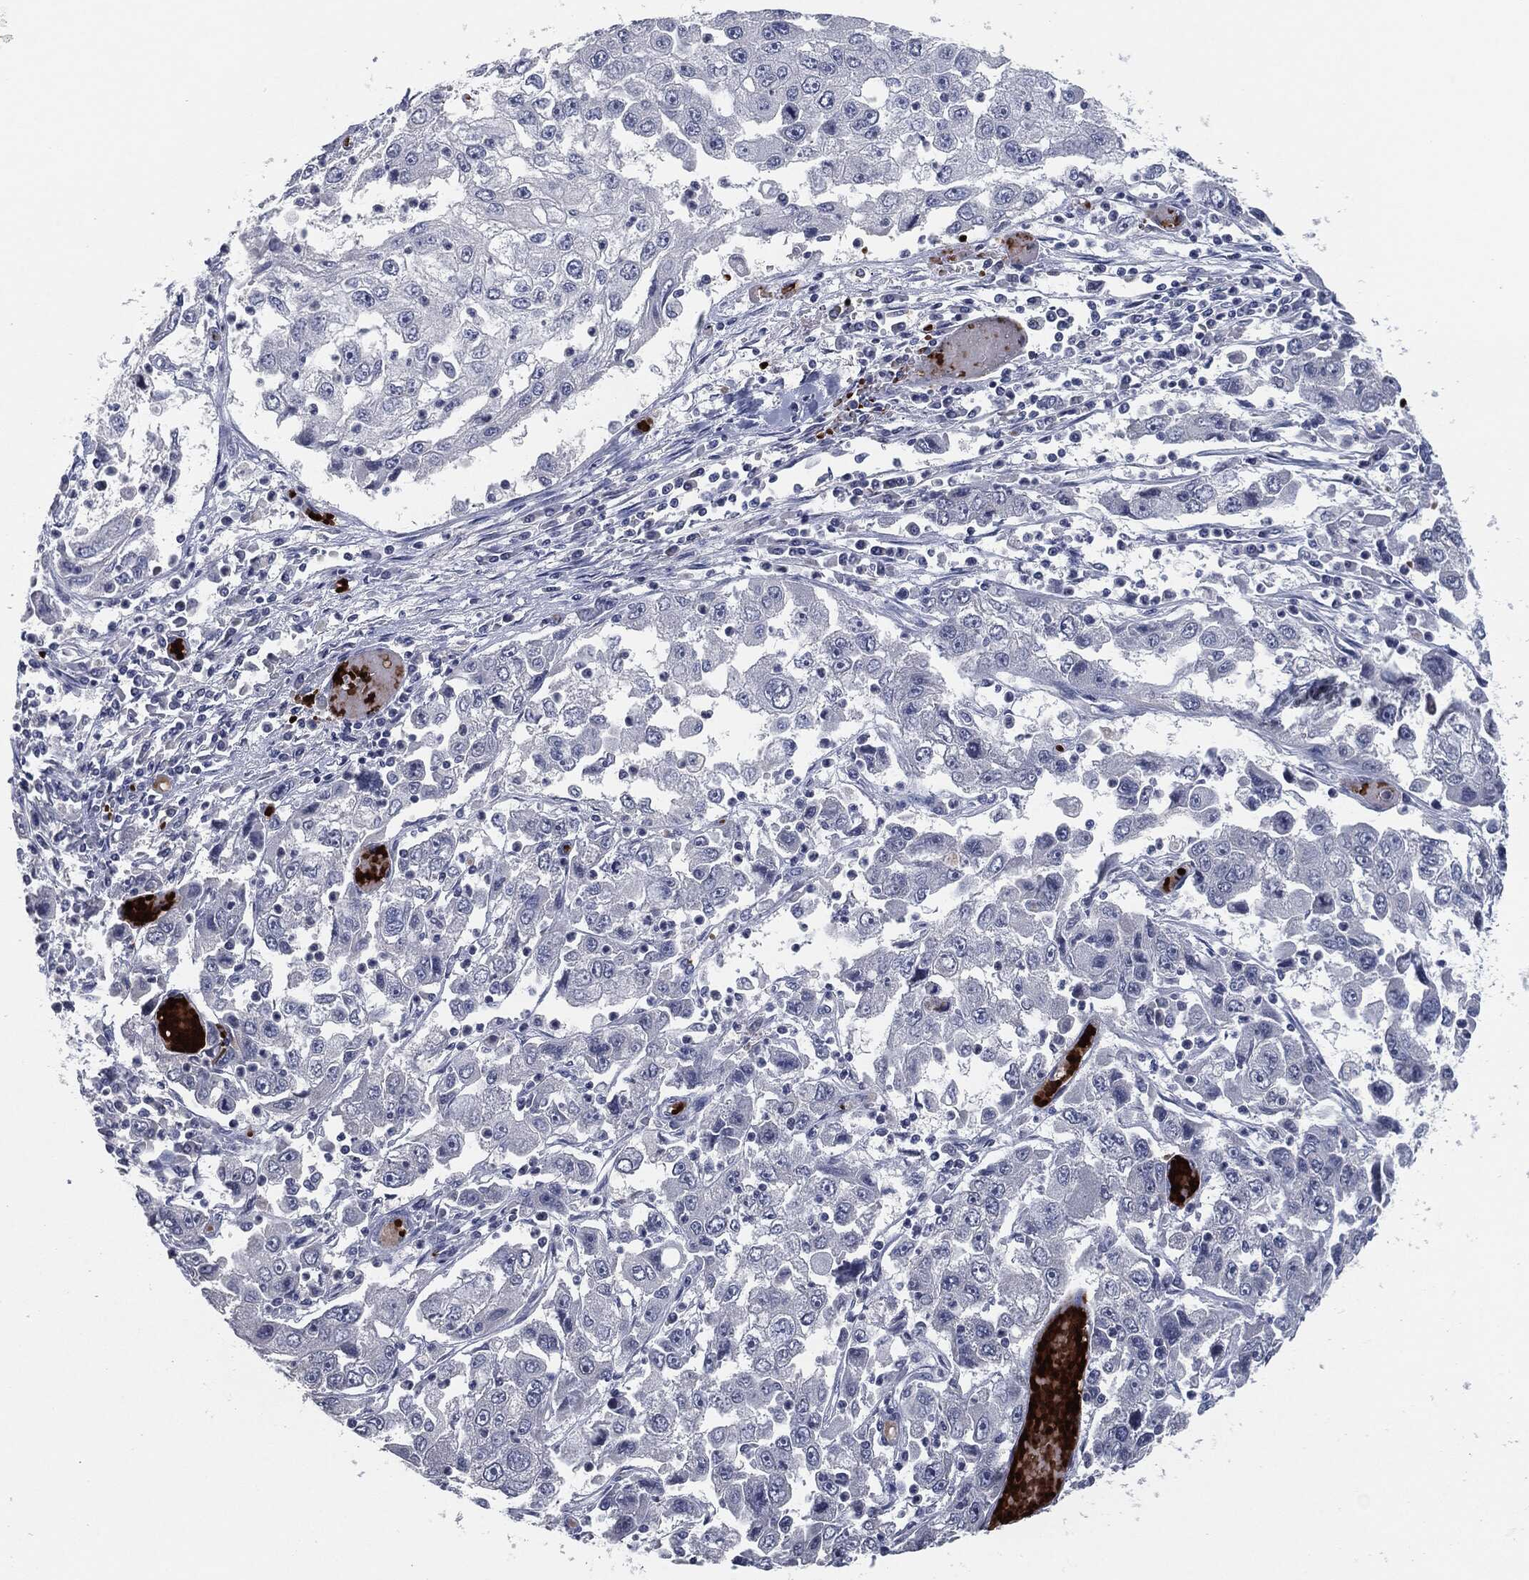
{"staining": {"intensity": "negative", "quantity": "none", "location": "none"}, "tissue": "cervical cancer", "cell_type": "Tumor cells", "image_type": "cancer", "snomed": [{"axis": "morphology", "description": "Squamous cell carcinoma, NOS"}, {"axis": "topography", "description": "Cervix"}], "caption": "DAB immunohistochemical staining of human squamous cell carcinoma (cervical) shows no significant positivity in tumor cells. The staining is performed using DAB (3,3'-diaminobenzidine) brown chromogen with nuclei counter-stained in using hematoxylin.", "gene": "ANXA1", "patient": {"sex": "female", "age": 36}}